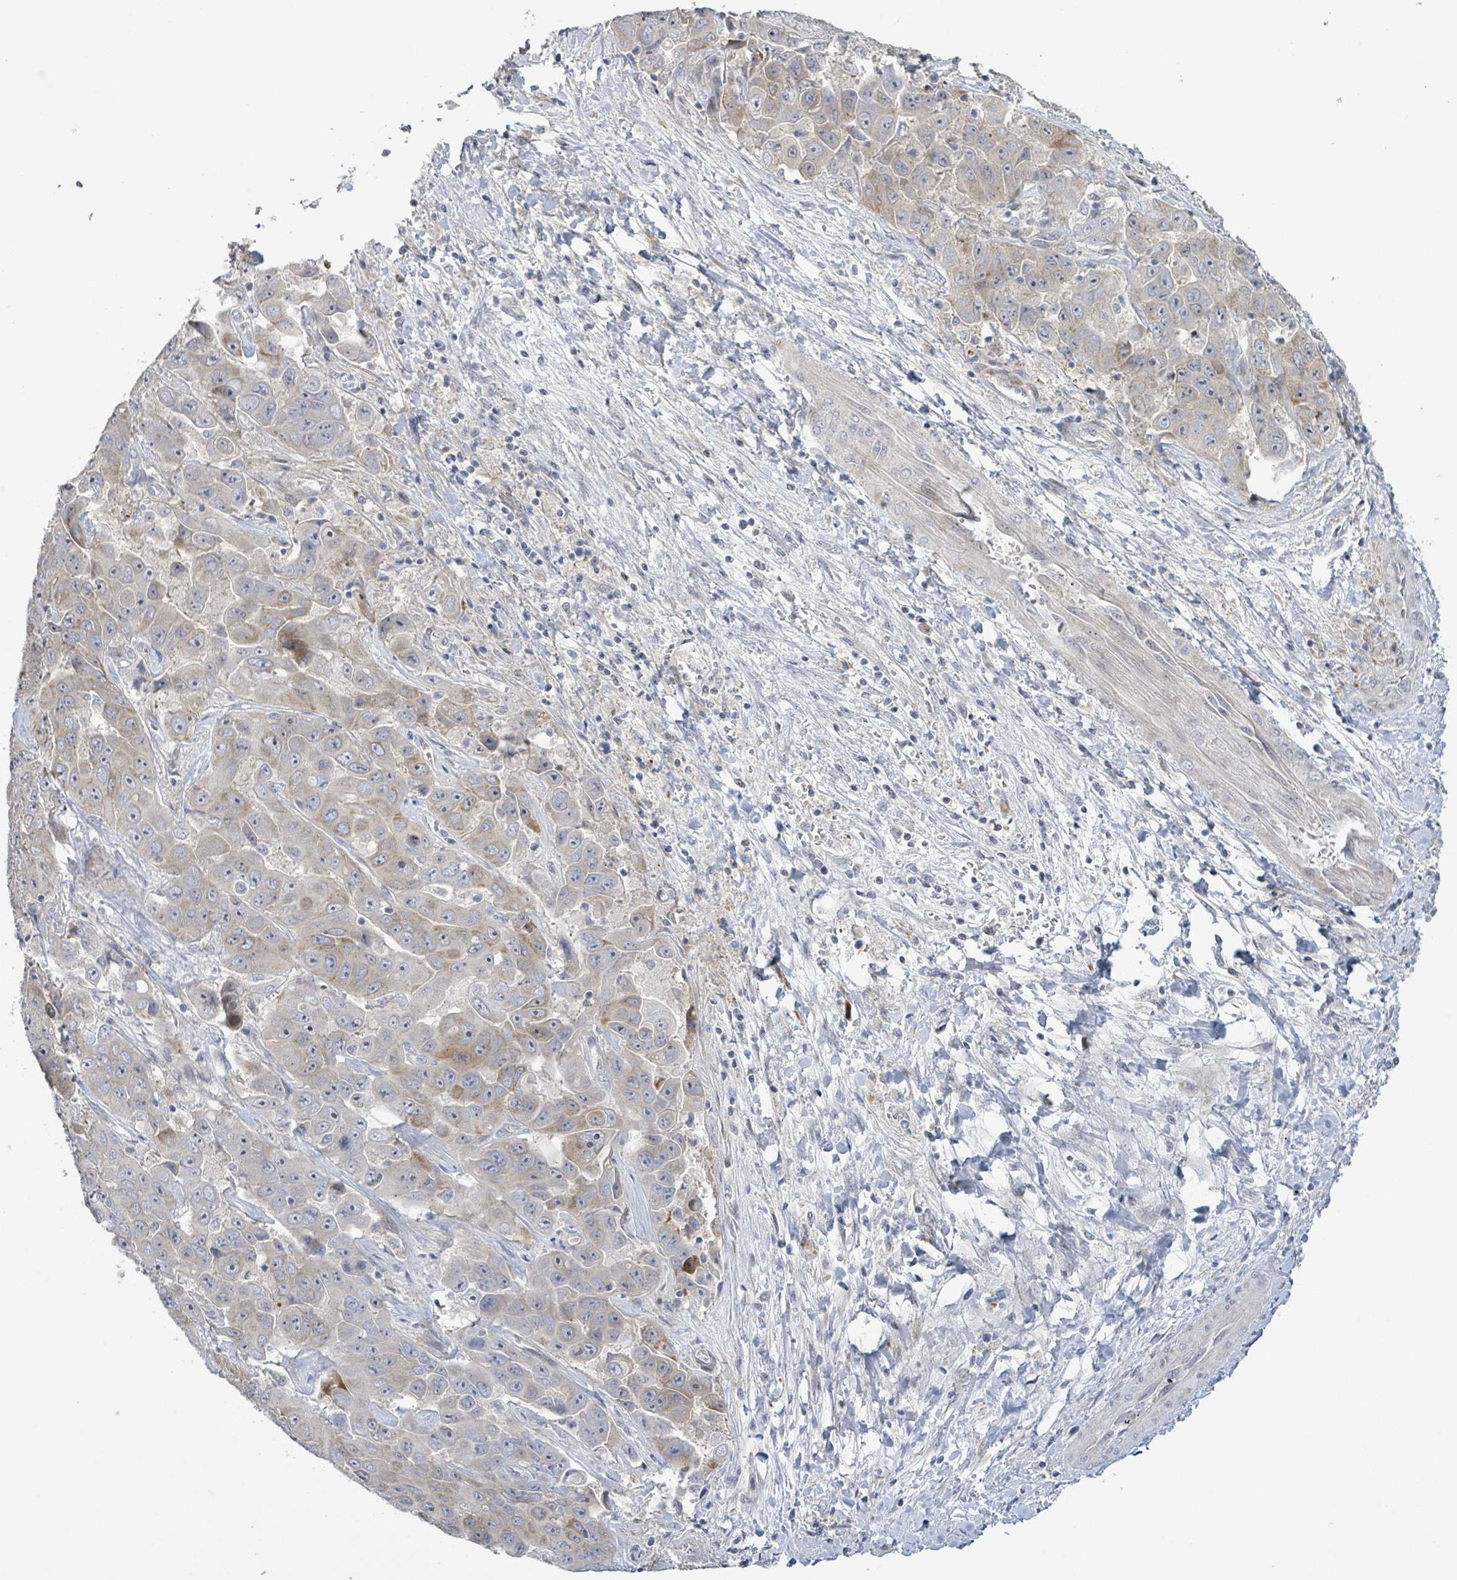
{"staining": {"intensity": "weak", "quantity": "25%-75%", "location": "cytoplasmic/membranous"}, "tissue": "liver cancer", "cell_type": "Tumor cells", "image_type": "cancer", "snomed": [{"axis": "morphology", "description": "Cholangiocarcinoma"}, {"axis": "topography", "description": "Liver"}], "caption": "Tumor cells show low levels of weak cytoplasmic/membranous staining in approximately 25%-75% of cells in cholangiocarcinoma (liver). (DAB (3,3'-diaminobenzidine) IHC with brightfield microscopy, high magnification).", "gene": "LILRA4", "patient": {"sex": "female", "age": 52}}